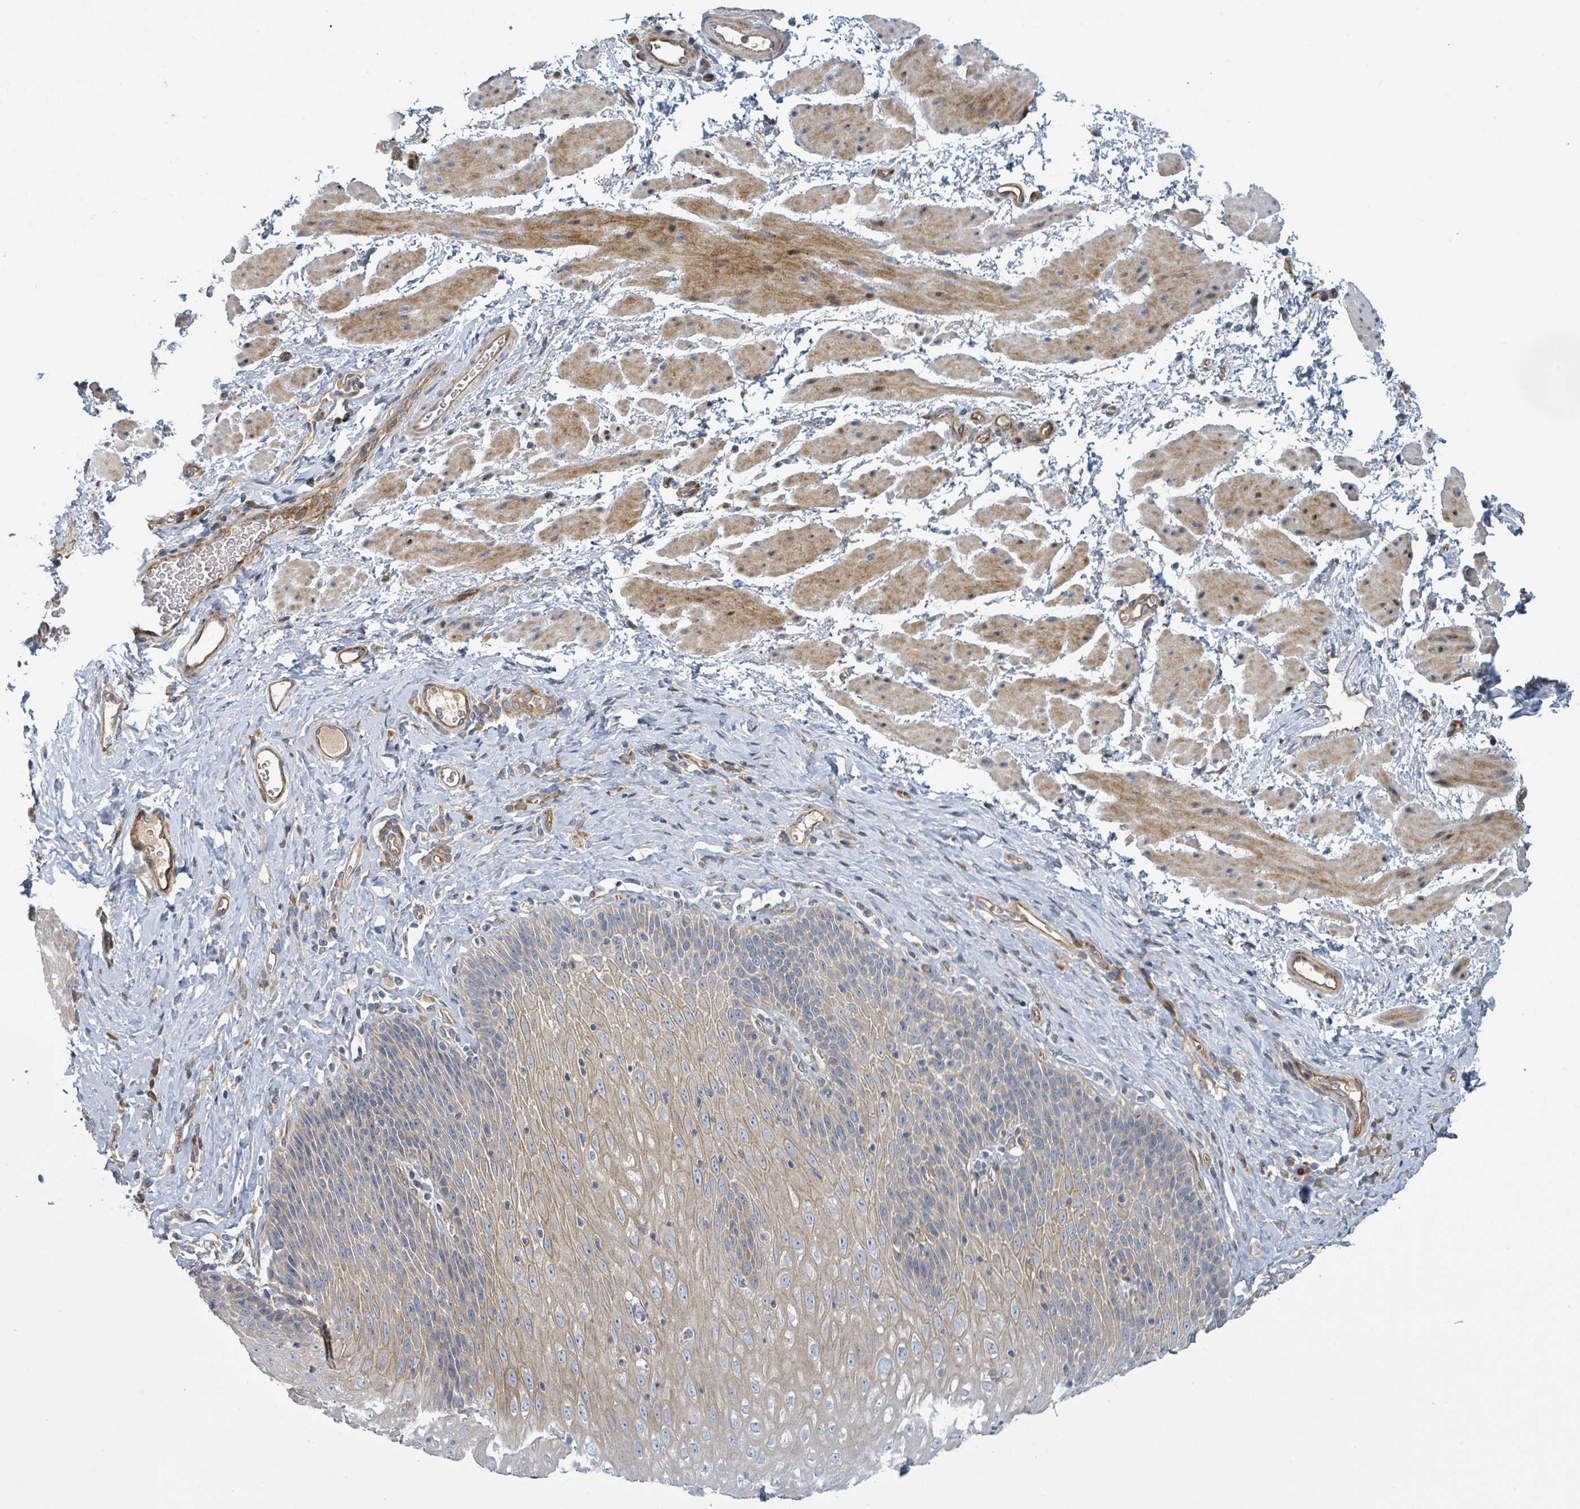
{"staining": {"intensity": "moderate", "quantity": ">75%", "location": "cytoplasmic/membranous"}, "tissue": "esophagus", "cell_type": "Squamous epithelial cells", "image_type": "normal", "snomed": [{"axis": "morphology", "description": "Normal tissue, NOS"}, {"axis": "topography", "description": "Esophagus"}], "caption": "IHC staining of benign esophagus, which demonstrates medium levels of moderate cytoplasmic/membranous positivity in about >75% of squamous epithelial cells indicating moderate cytoplasmic/membranous protein staining. The staining was performed using DAB (3,3'-diaminobenzidine) (brown) for protein detection and nuclei were counterstained in hematoxylin (blue).", "gene": "CFAP210", "patient": {"sex": "female", "age": 61}}